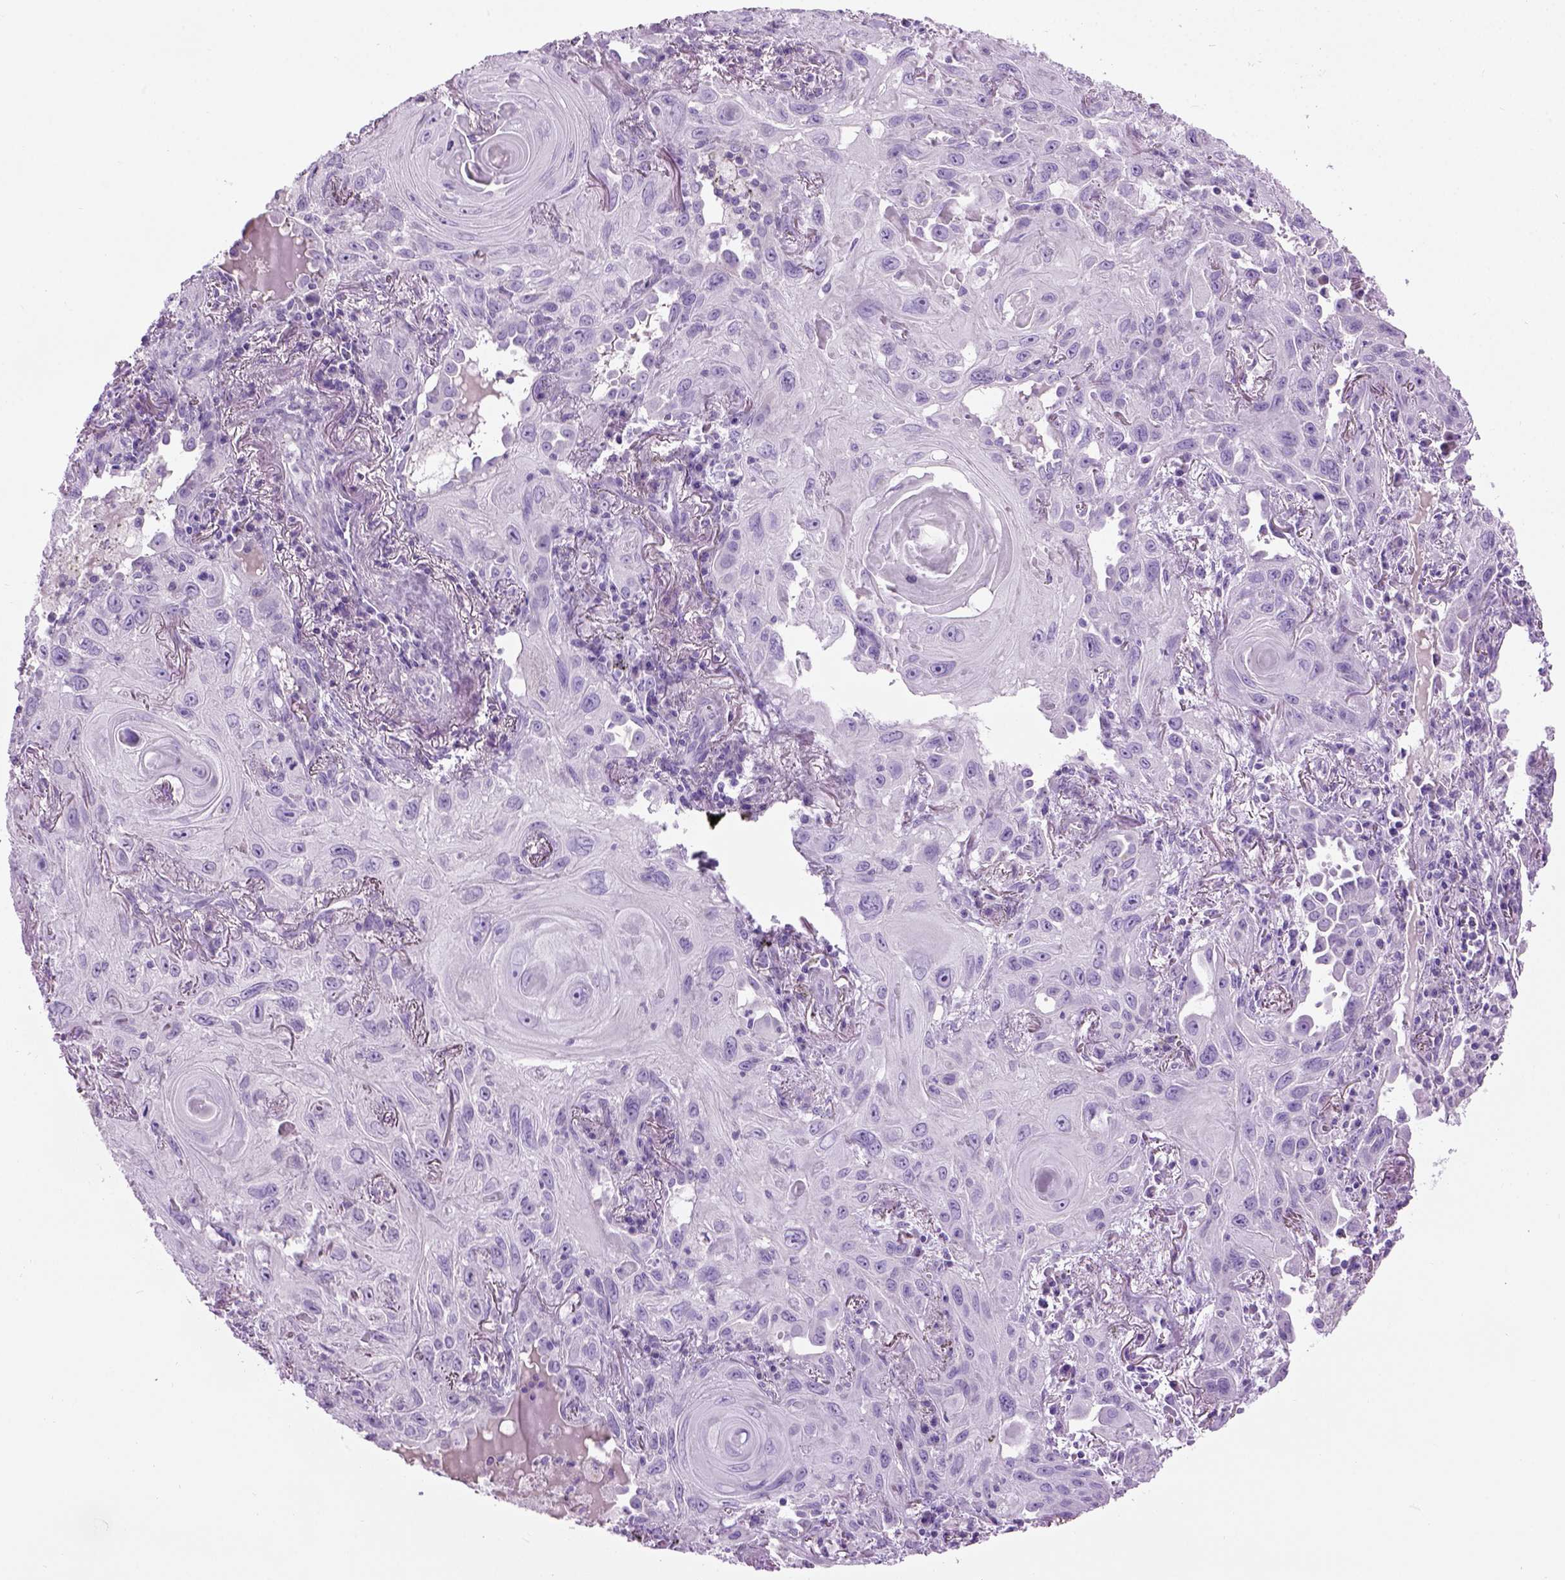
{"staining": {"intensity": "negative", "quantity": "none", "location": "none"}, "tissue": "lung cancer", "cell_type": "Tumor cells", "image_type": "cancer", "snomed": [{"axis": "morphology", "description": "Squamous cell carcinoma, NOS"}, {"axis": "topography", "description": "Lung"}], "caption": "Immunohistochemistry image of lung cancer stained for a protein (brown), which exhibits no positivity in tumor cells.", "gene": "GABRB2", "patient": {"sex": "male", "age": 79}}